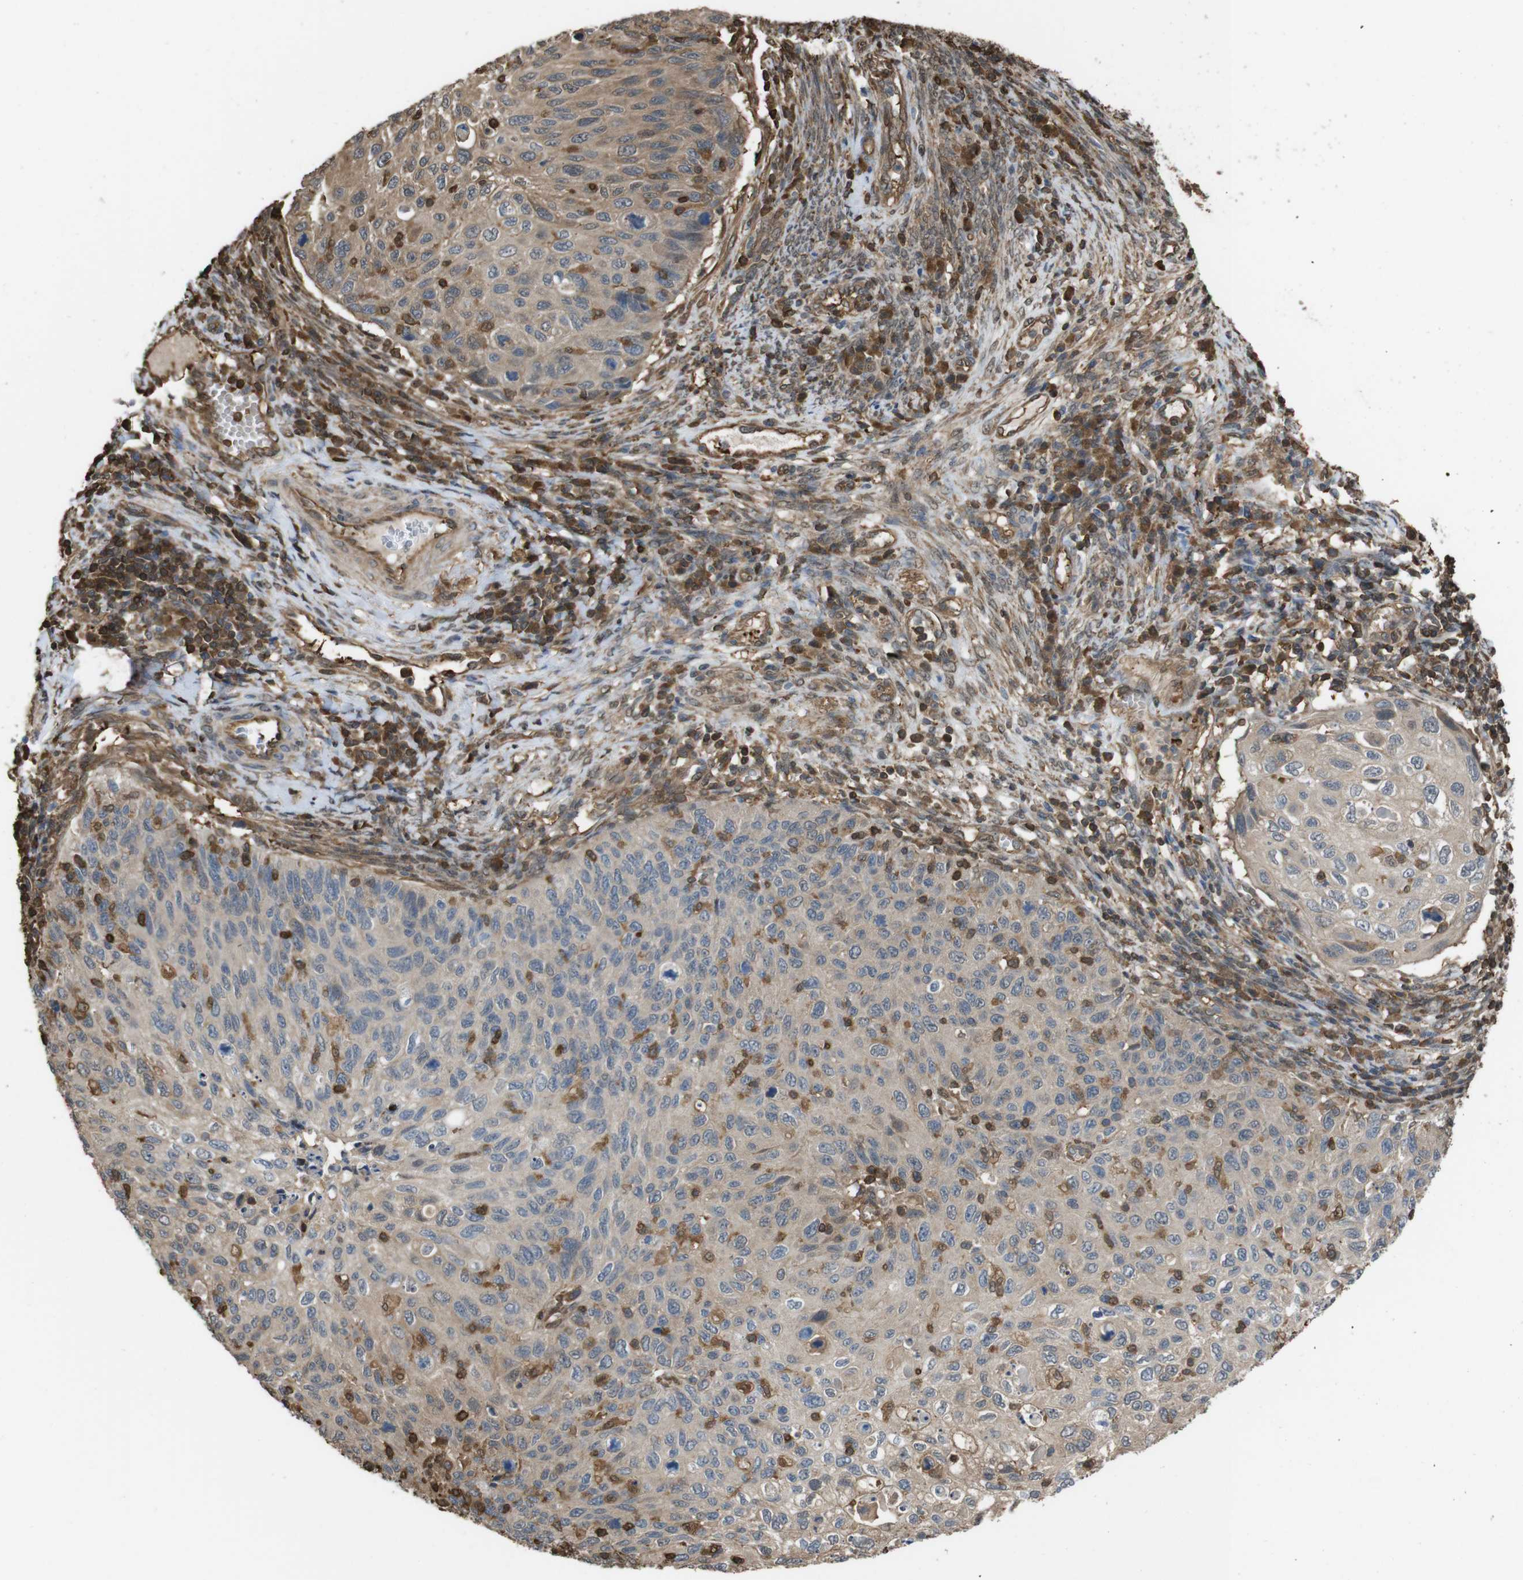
{"staining": {"intensity": "moderate", "quantity": ">75%", "location": "cytoplasmic/membranous"}, "tissue": "cervical cancer", "cell_type": "Tumor cells", "image_type": "cancer", "snomed": [{"axis": "morphology", "description": "Squamous cell carcinoma, NOS"}, {"axis": "topography", "description": "Cervix"}], "caption": "Human squamous cell carcinoma (cervical) stained with a brown dye shows moderate cytoplasmic/membranous positive positivity in about >75% of tumor cells.", "gene": "ARHGDIA", "patient": {"sex": "female", "age": 70}}